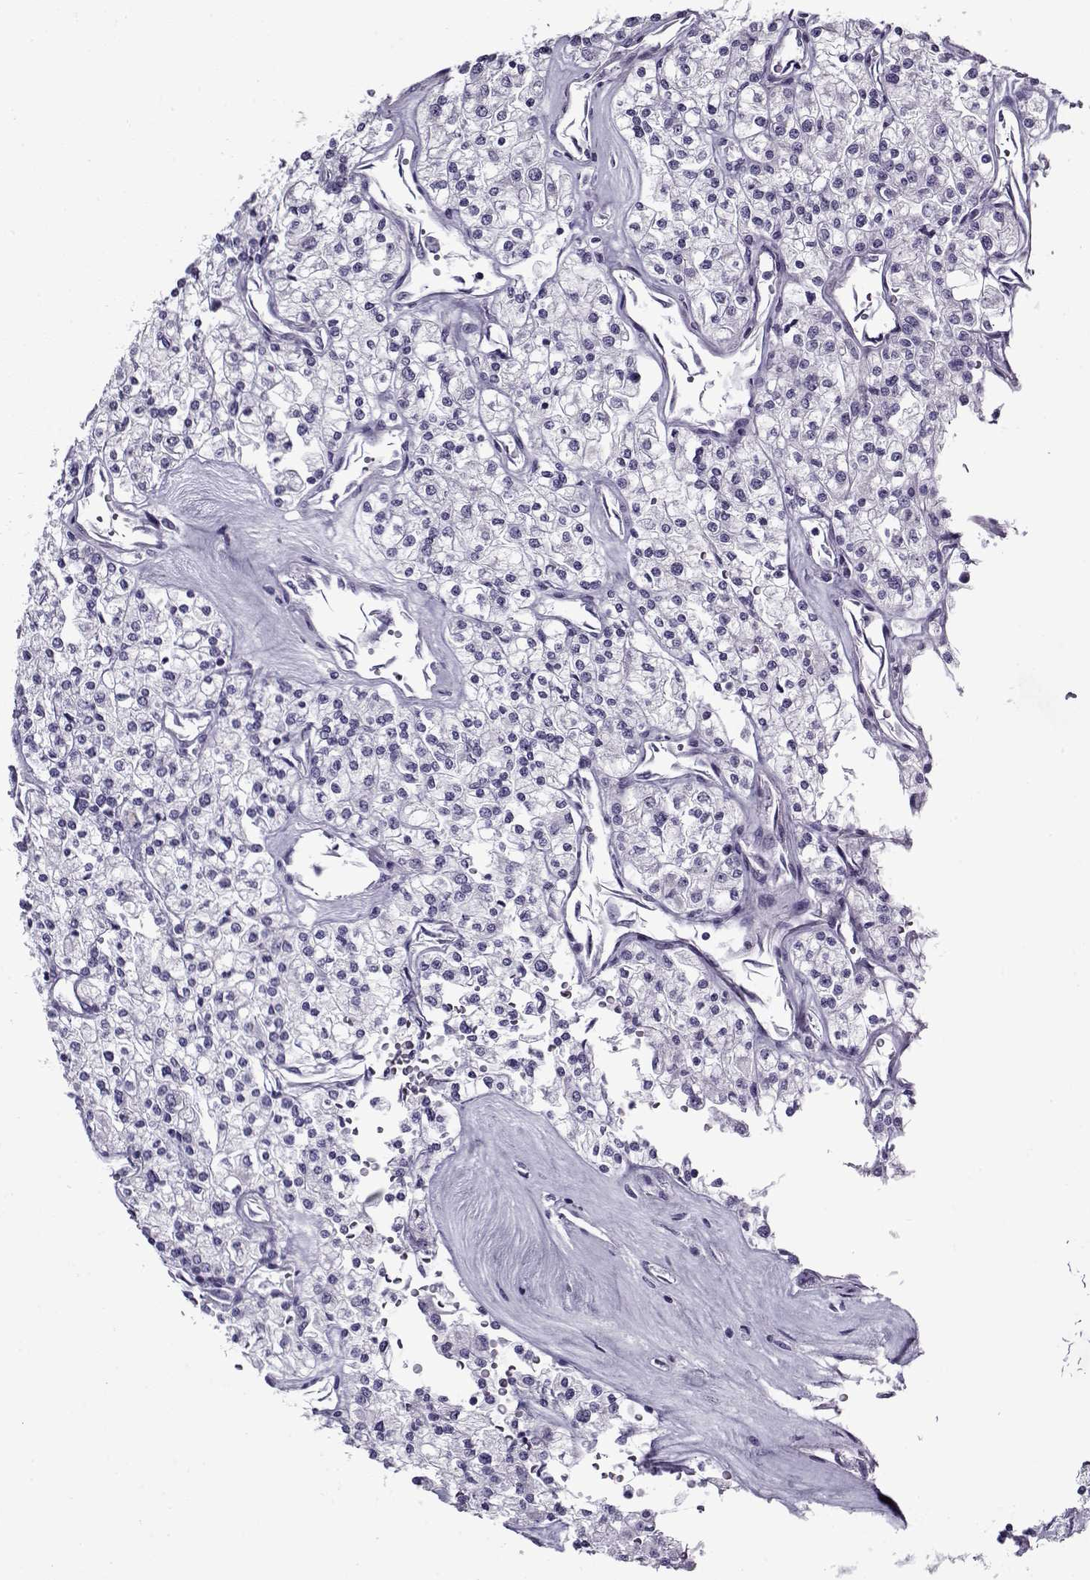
{"staining": {"intensity": "negative", "quantity": "none", "location": "none"}, "tissue": "renal cancer", "cell_type": "Tumor cells", "image_type": "cancer", "snomed": [{"axis": "morphology", "description": "Adenocarcinoma, NOS"}, {"axis": "topography", "description": "Kidney"}], "caption": "The photomicrograph reveals no significant staining in tumor cells of adenocarcinoma (renal).", "gene": "GAGE2A", "patient": {"sex": "male", "age": 80}}